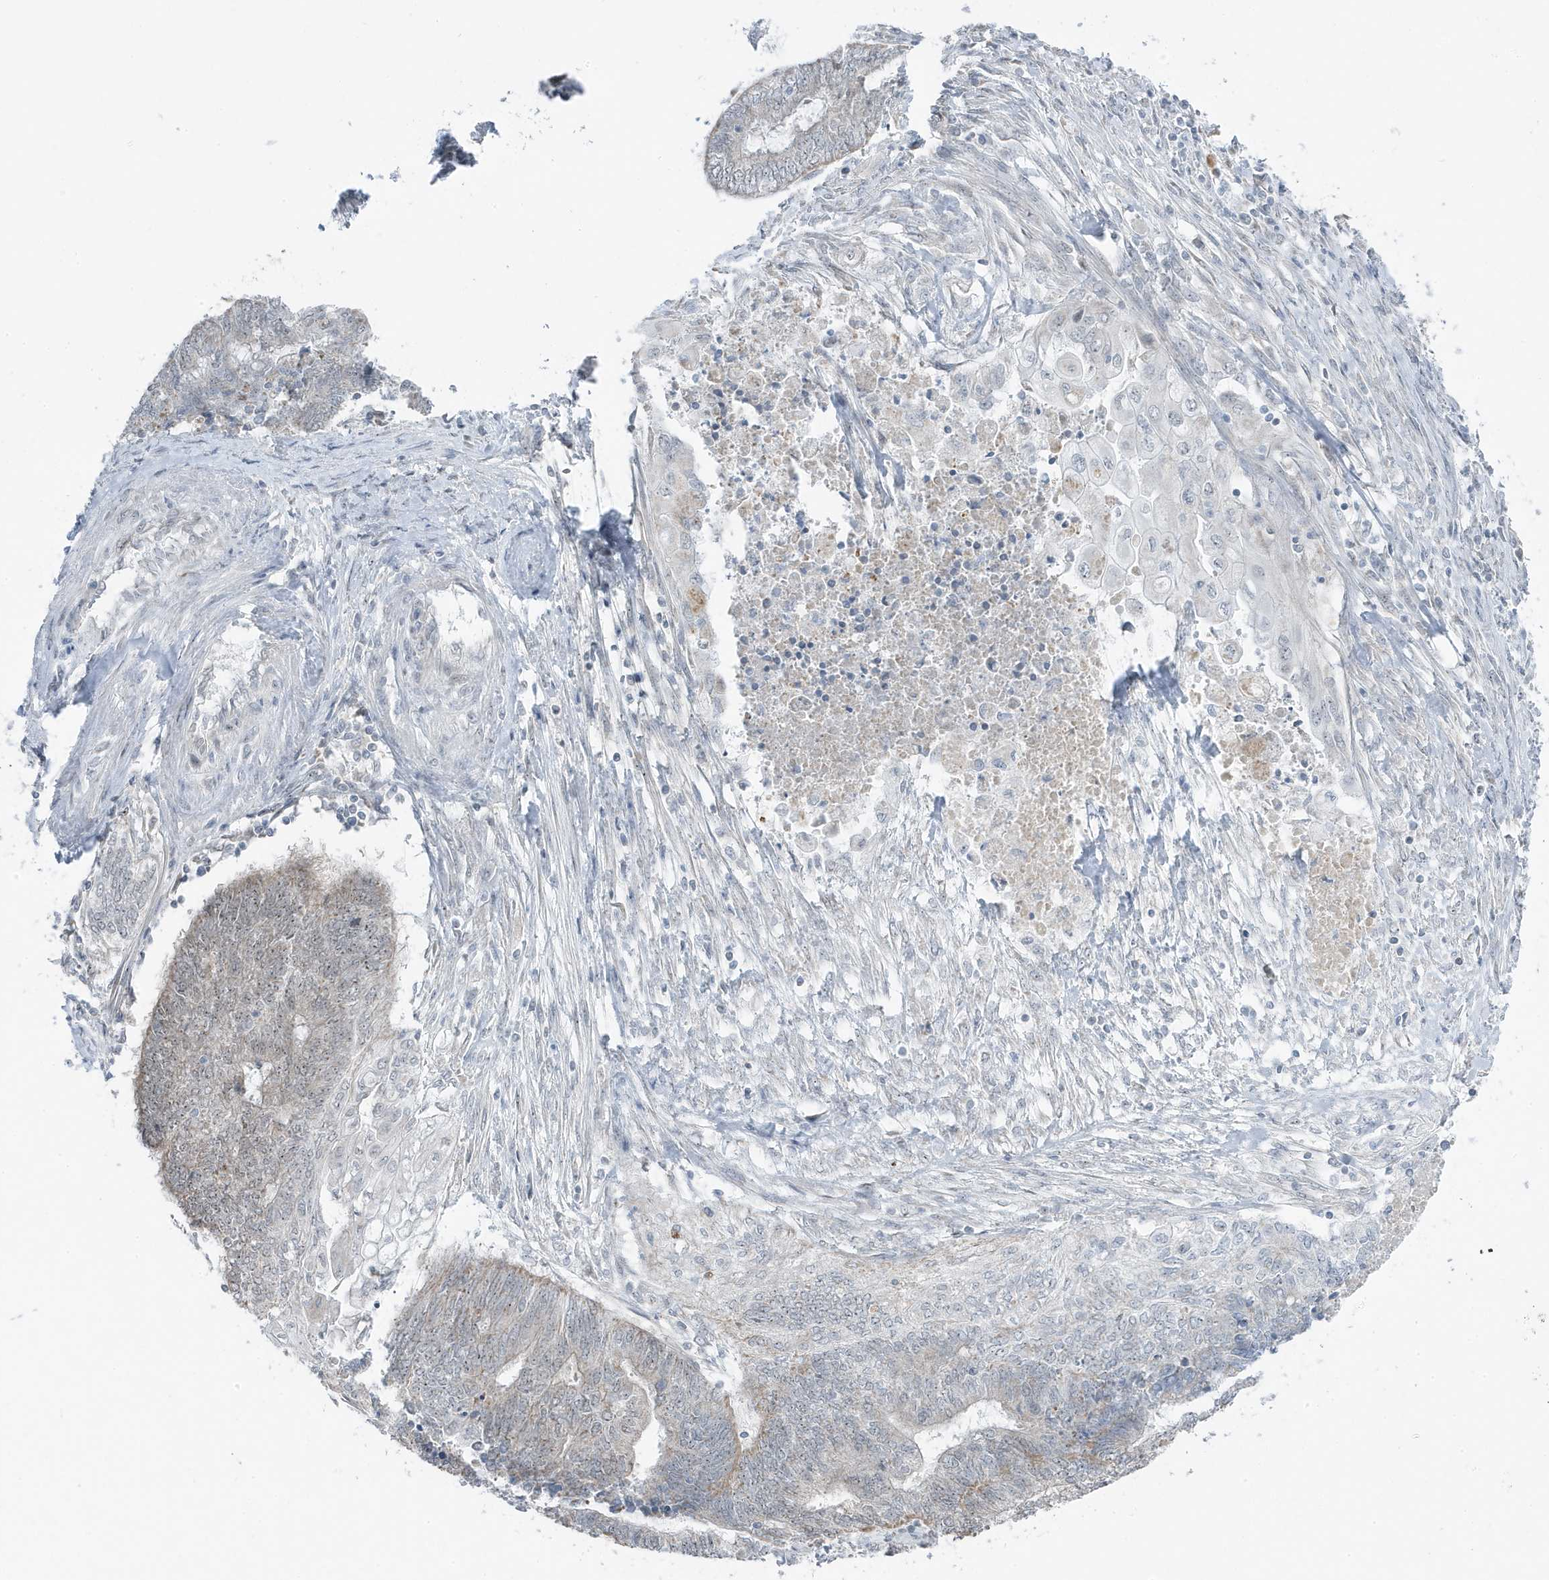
{"staining": {"intensity": "negative", "quantity": "none", "location": "none"}, "tissue": "endometrial cancer", "cell_type": "Tumor cells", "image_type": "cancer", "snomed": [{"axis": "morphology", "description": "Adenocarcinoma, NOS"}, {"axis": "topography", "description": "Uterus"}, {"axis": "topography", "description": "Endometrium"}], "caption": "Immunohistochemical staining of human endometrial adenocarcinoma shows no significant expression in tumor cells. (DAB (3,3'-diaminobenzidine) IHC, high magnification).", "gene": "TSEN15", "patient": {"sex": "female", "age": 70}}